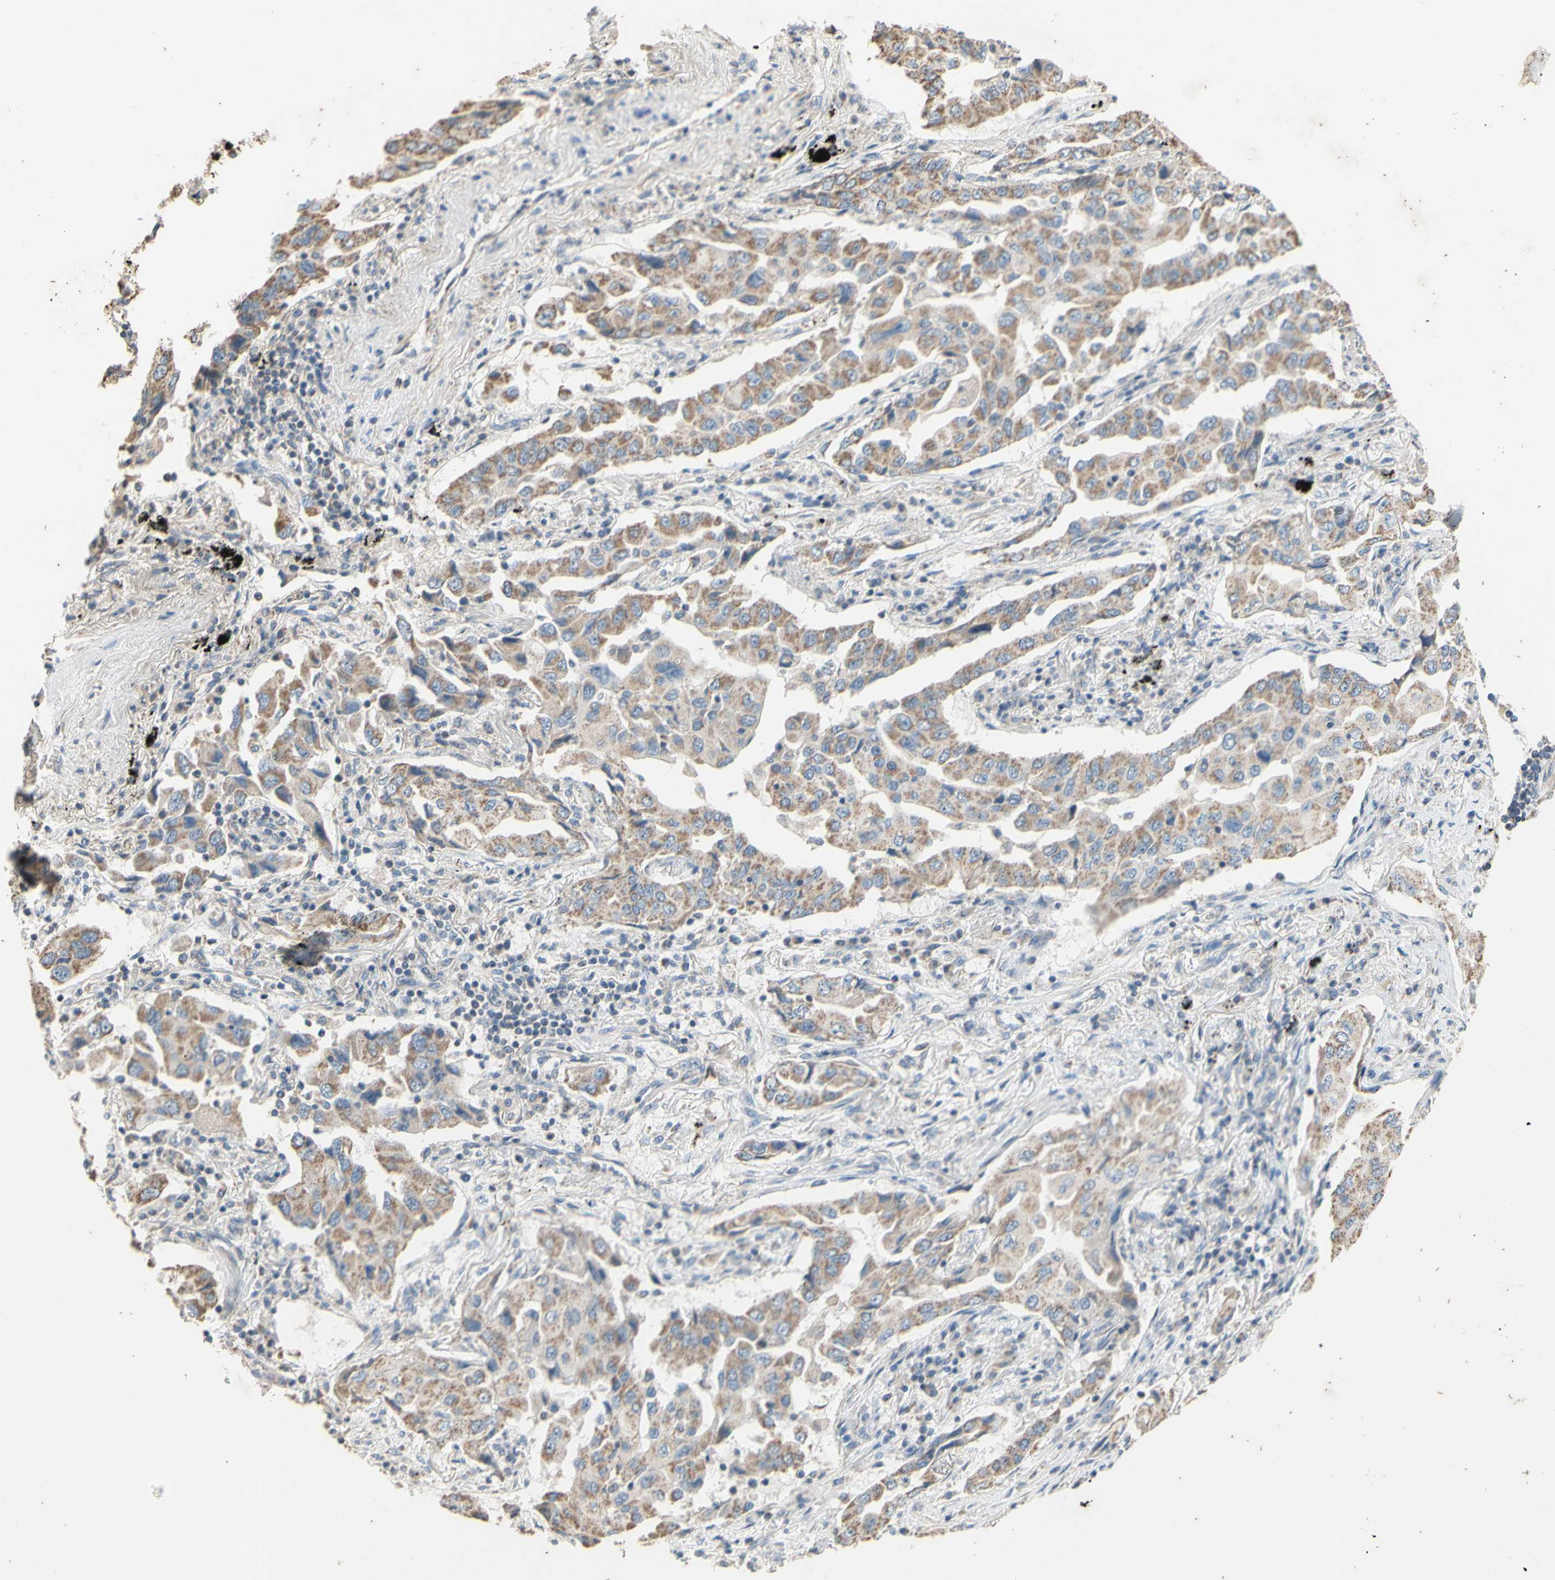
{"staining": {"intensity": "moderate", "quantity": ">75%", "location": "cytoplasmic/membranous"}, "tissue": "lung cancer", "cell_type": "Tumor cells", "image_type": "cancer", "snomed": [{"axis": "morphology", "description": "Adenocarcinoma, NOS"}, {"axis": "topography", "description": "Lung"}], "caption": "Protein expression analysis of human lung adenocarcinoma reveals moderate cytoplasmic/membranous positivity in approximately >75% of tumor cells.", "gene": "PTGIS", "patient": {"sex": "female", "age": 65}}